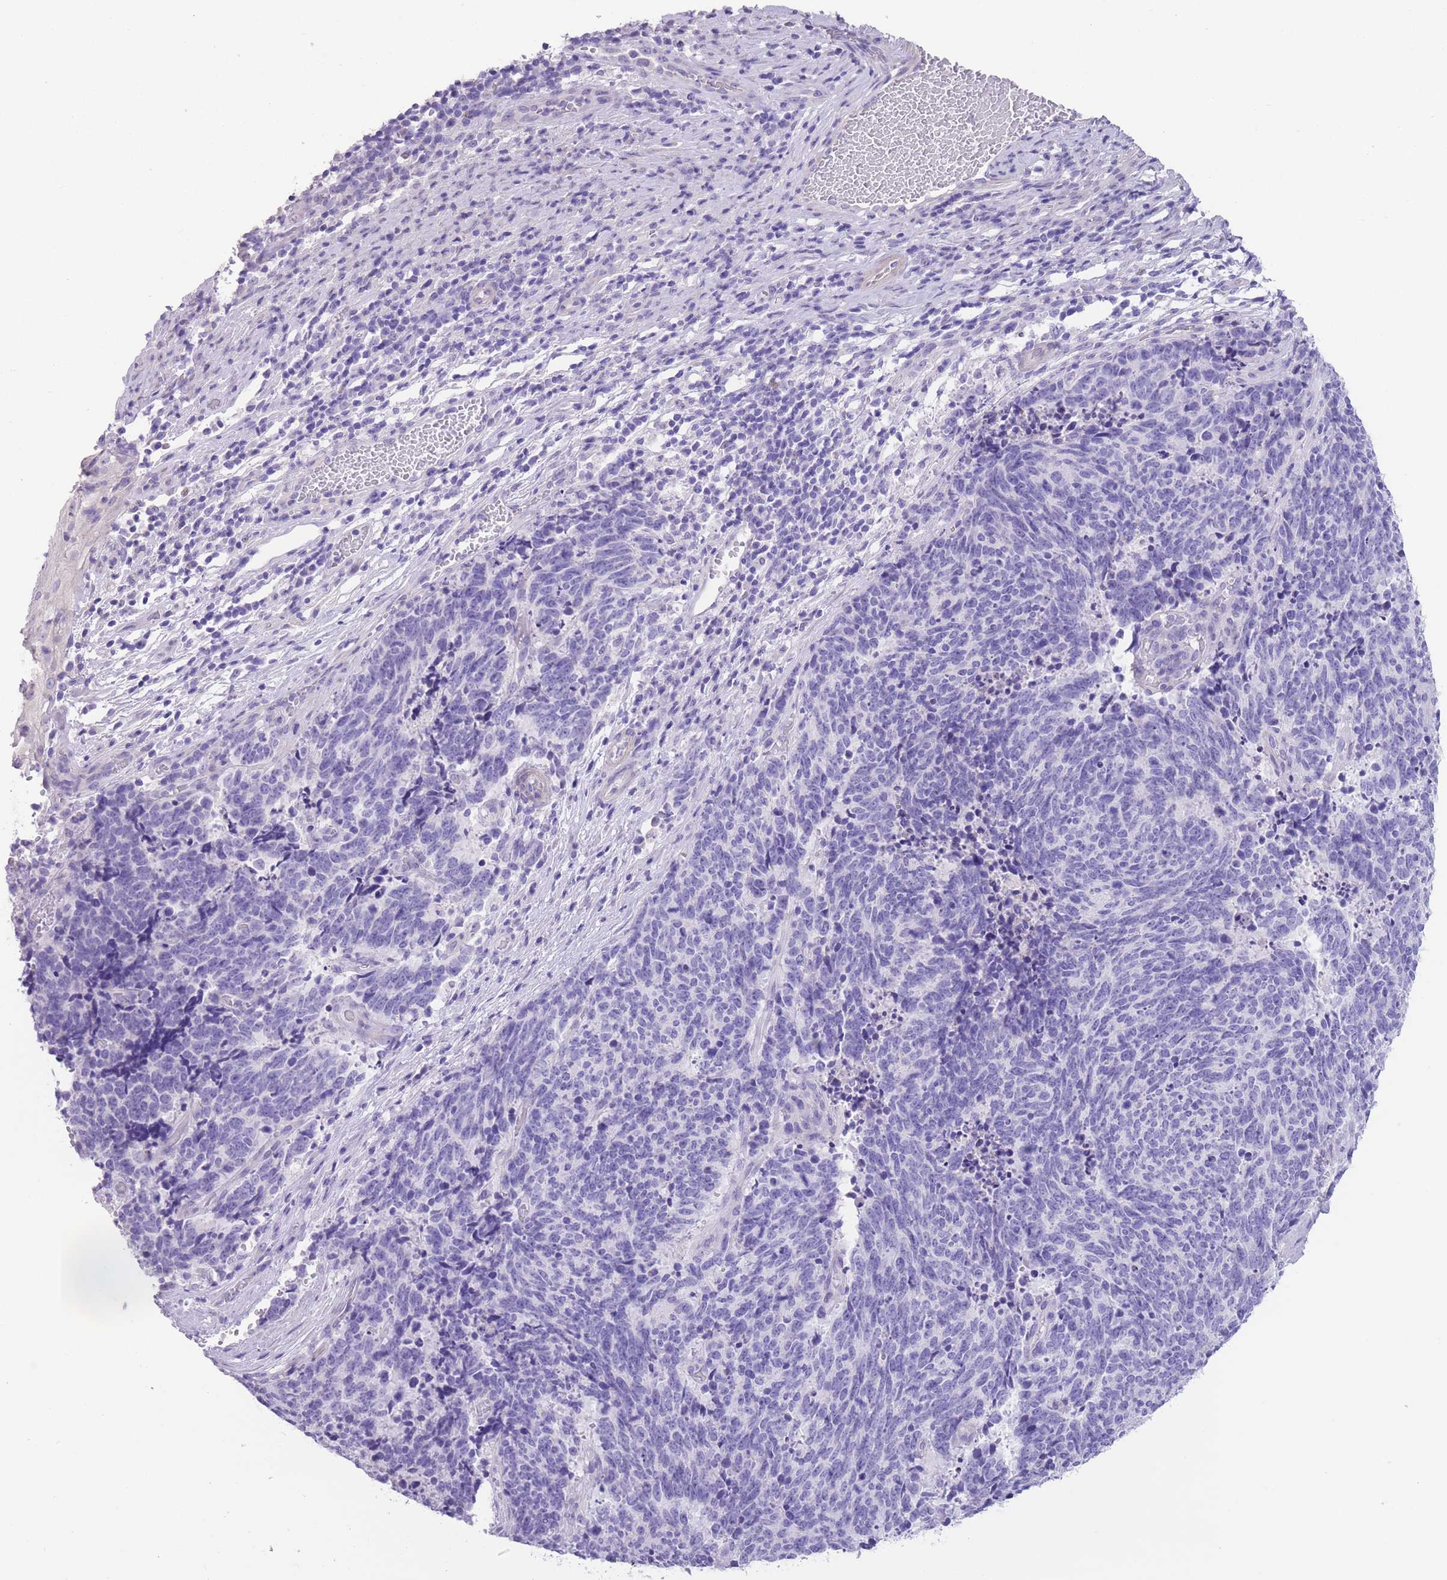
{"staining": {"intensity": "negative", "quantity": "none", "location": "none"}, "tissue": "cervical cancer", "cell_type": "Tumor cells", "image_type": "cancer", "snomed": [{"axis": "morphology", "description": "Squamous cell carcinoma, NOS"}, {"axis": "topography", "description": "Cervix"}], "caption": "The photomicrograph displays no significant positivity in tumor cells of squamous cell carcinoma (cervical).", "gene": "RAI2", "patient": {"sex": "female", "age": 29}}